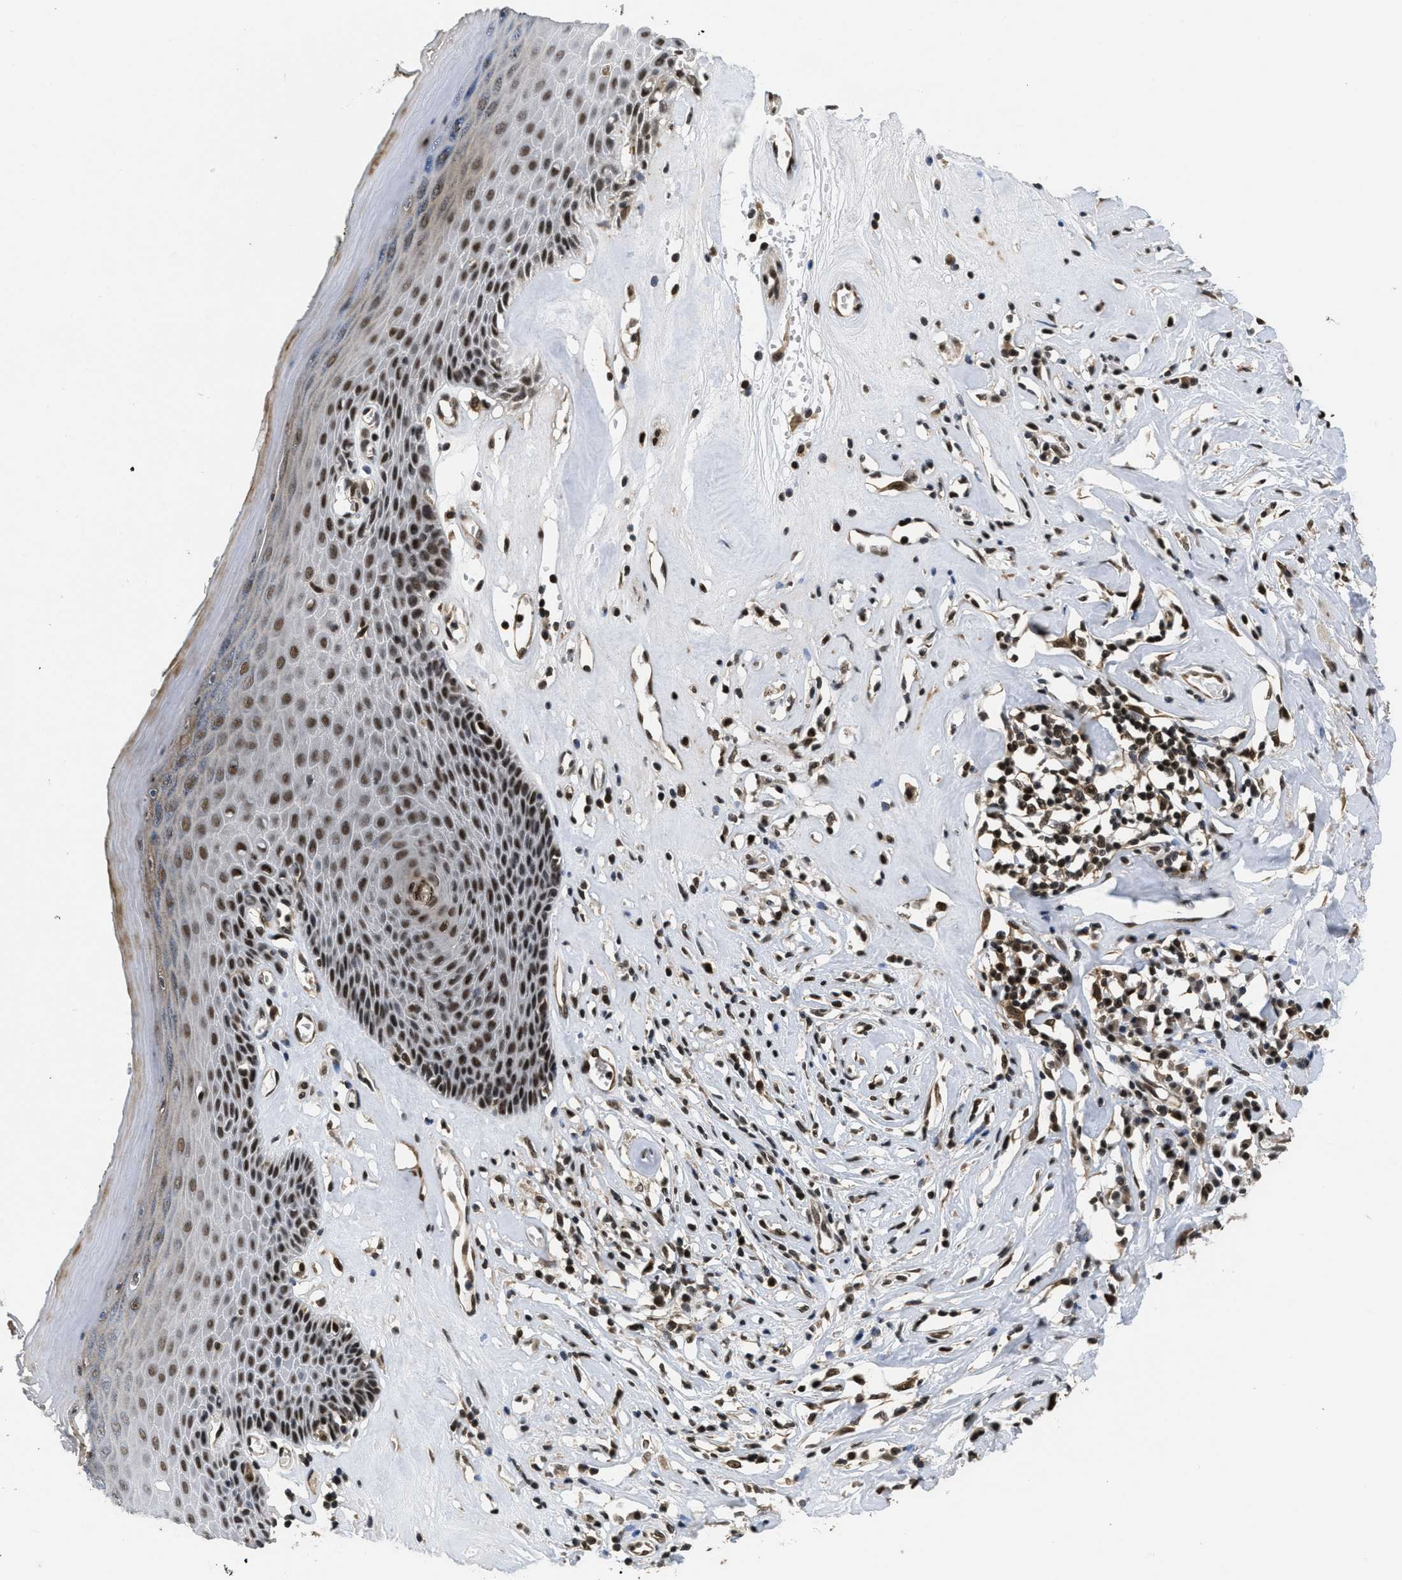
{"staining": {"intensity": "strong", "quantity": ">75%", "location": "cytoplasmic/membranous"}, "tissue": "skin", "cell_type": "Epidermal cells", "image_type": "normal", "snomed": [{"axis": "morphology", "description": "Normal tissue, NOS"}, {"axis": "morphology", "description": "Inflammation, NOS"}, {"axis": "topography", "description": "Vulva"}], "caption": "This micrograph exhibits immunohistochemistry (IHC) staining of normal human skin, with high strong cytoplasmic/membranous positivity in approximately >75% of epidermal cells.", "gene": "CUL4B", "patient": {"sex": "female", "age": 84}}